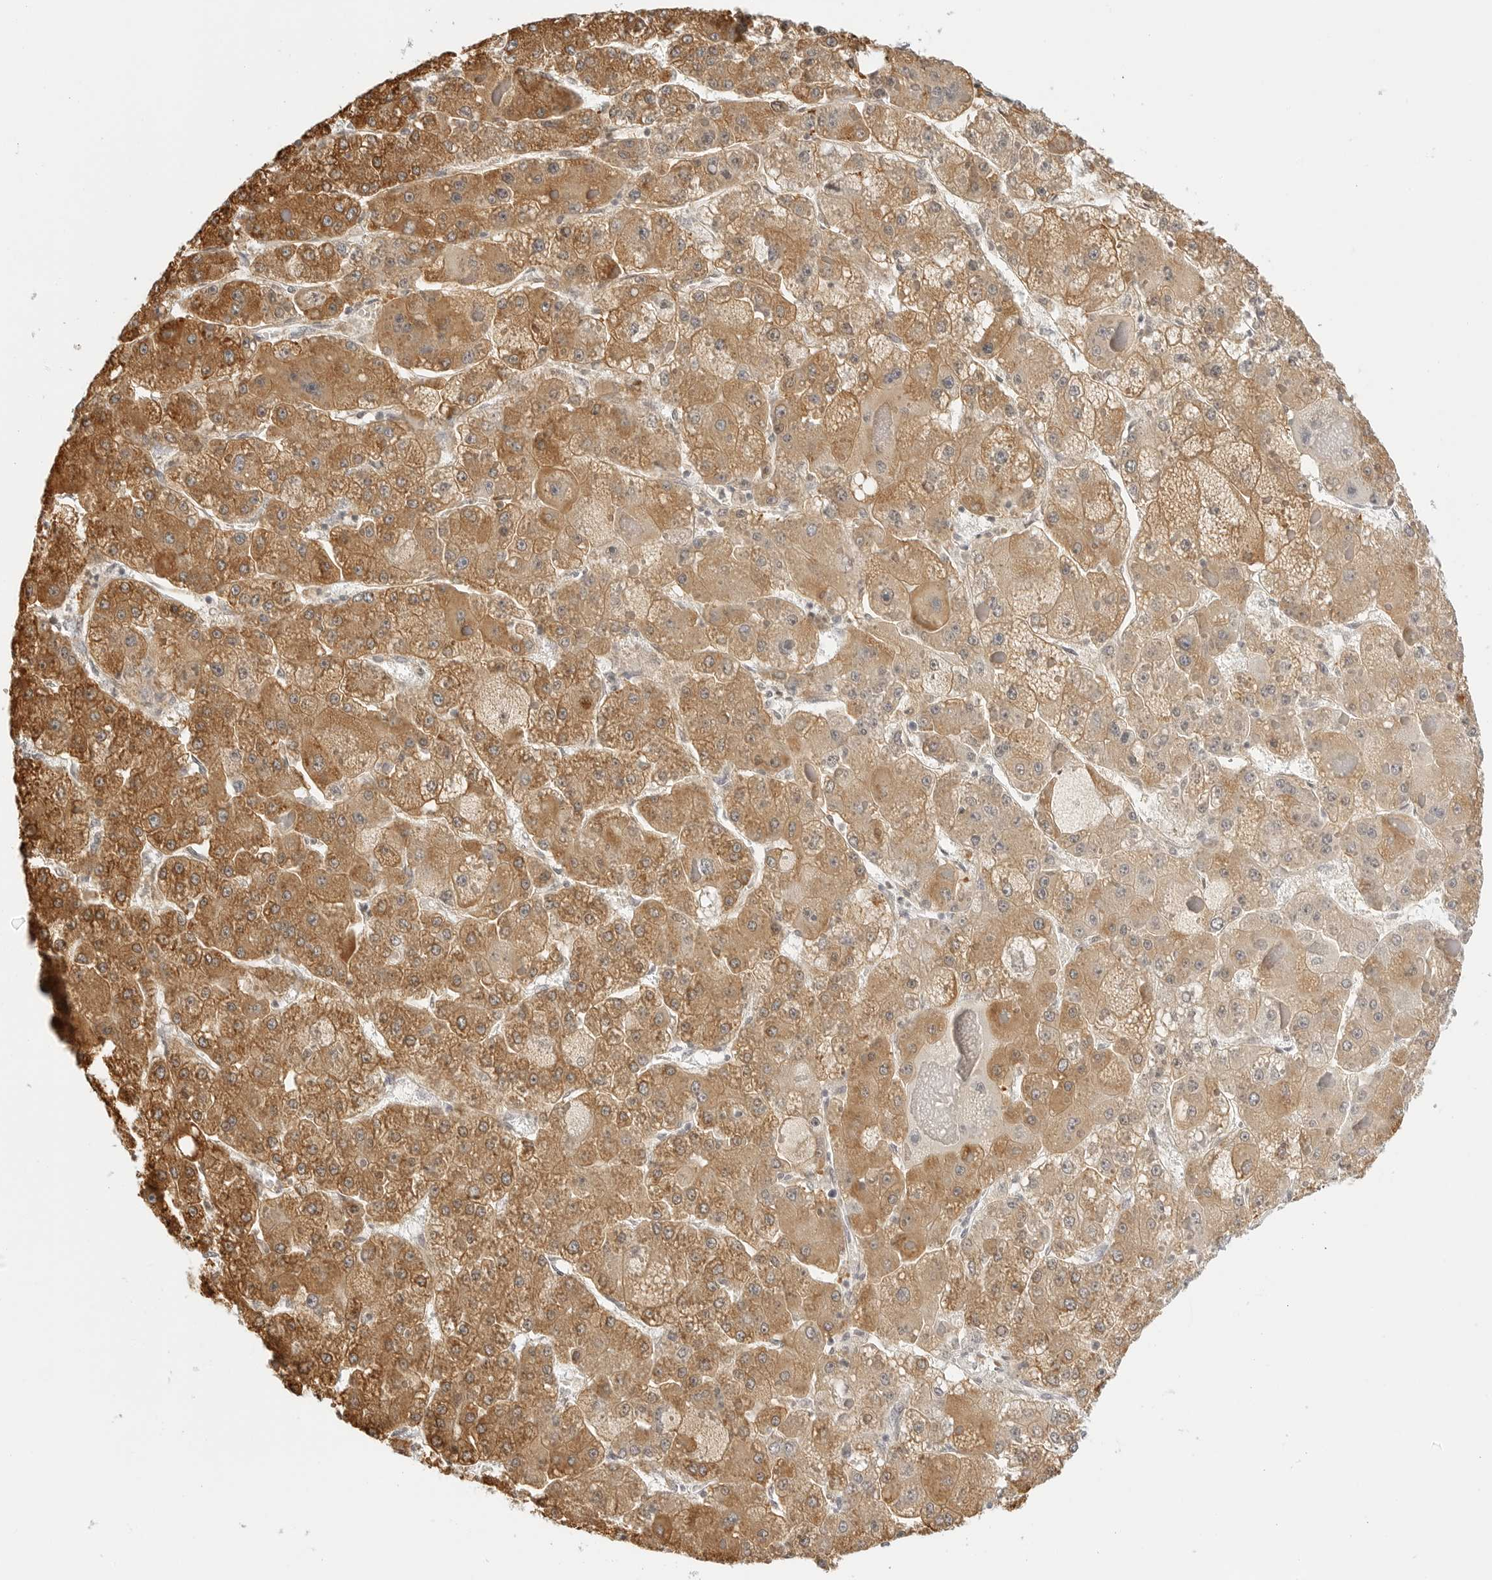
{"staining": {"intensity": "moderate", "quantity": ">75%", "location": "cytoplasmic/membranous"}, "tissue": "liver cancer", "cell_type": "Tumor cells", "image_type": "cancer", "snomed": [{"axis": "morphology", "description": "Carcinoma, Hepatocellular, NOS"}, {"axis": "topography", "description": "Liver"}], "caption": "Tumor cells exhibit moderate cytoplasmic/membranous staining in approximately >75% of cells in liver cancer (hepatocellular carcinoma). (IHC, brightfield microscopy, high magnification).", "gene": "THEM4", "patient": {"sex": "female", "age": 73}}